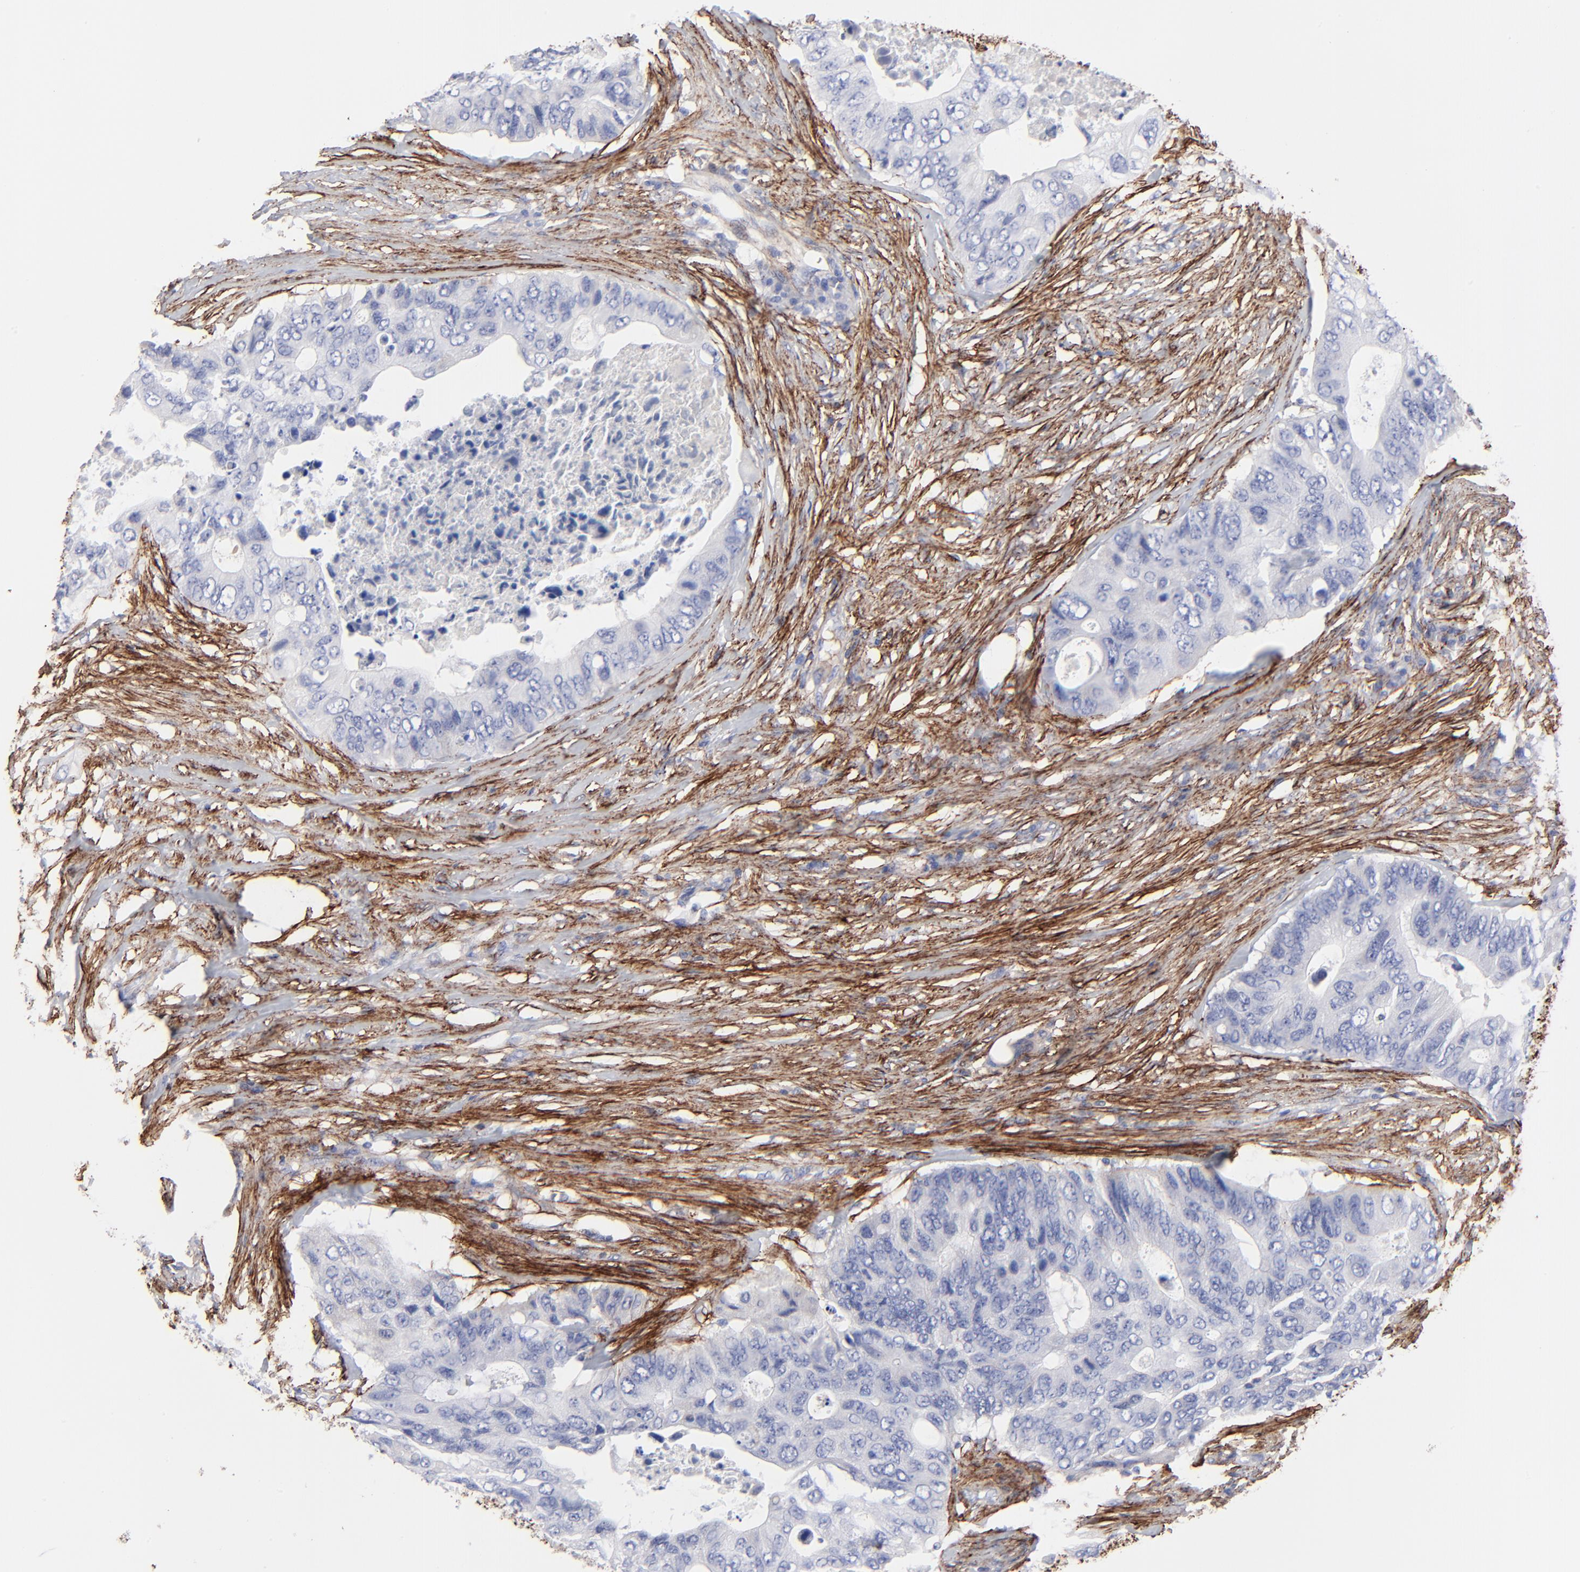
{"staining": {"intensity": "negative", "quantity": "none", "location": "none"}, "tissue": "colorectal cancer", "cell_type": "Tumor cells", "image_type": "cancer", "snomed": [{"axis": "morphology", "description": "Adenocarcinoma, NOS"}, {"axis": "topography", "description": "Colon"}], "caption": "This photomicrograph is of colorectal cancer stained with immunohistochemistry (IHC) to label a protein in brown with the nuclei are counter-stained blue. There is no expression in tumor cells. (DAB immunohistochemistry (IHC), high magnification).", "gene": "FBLN2", "patient": {"sex": "male", "age": 71}}